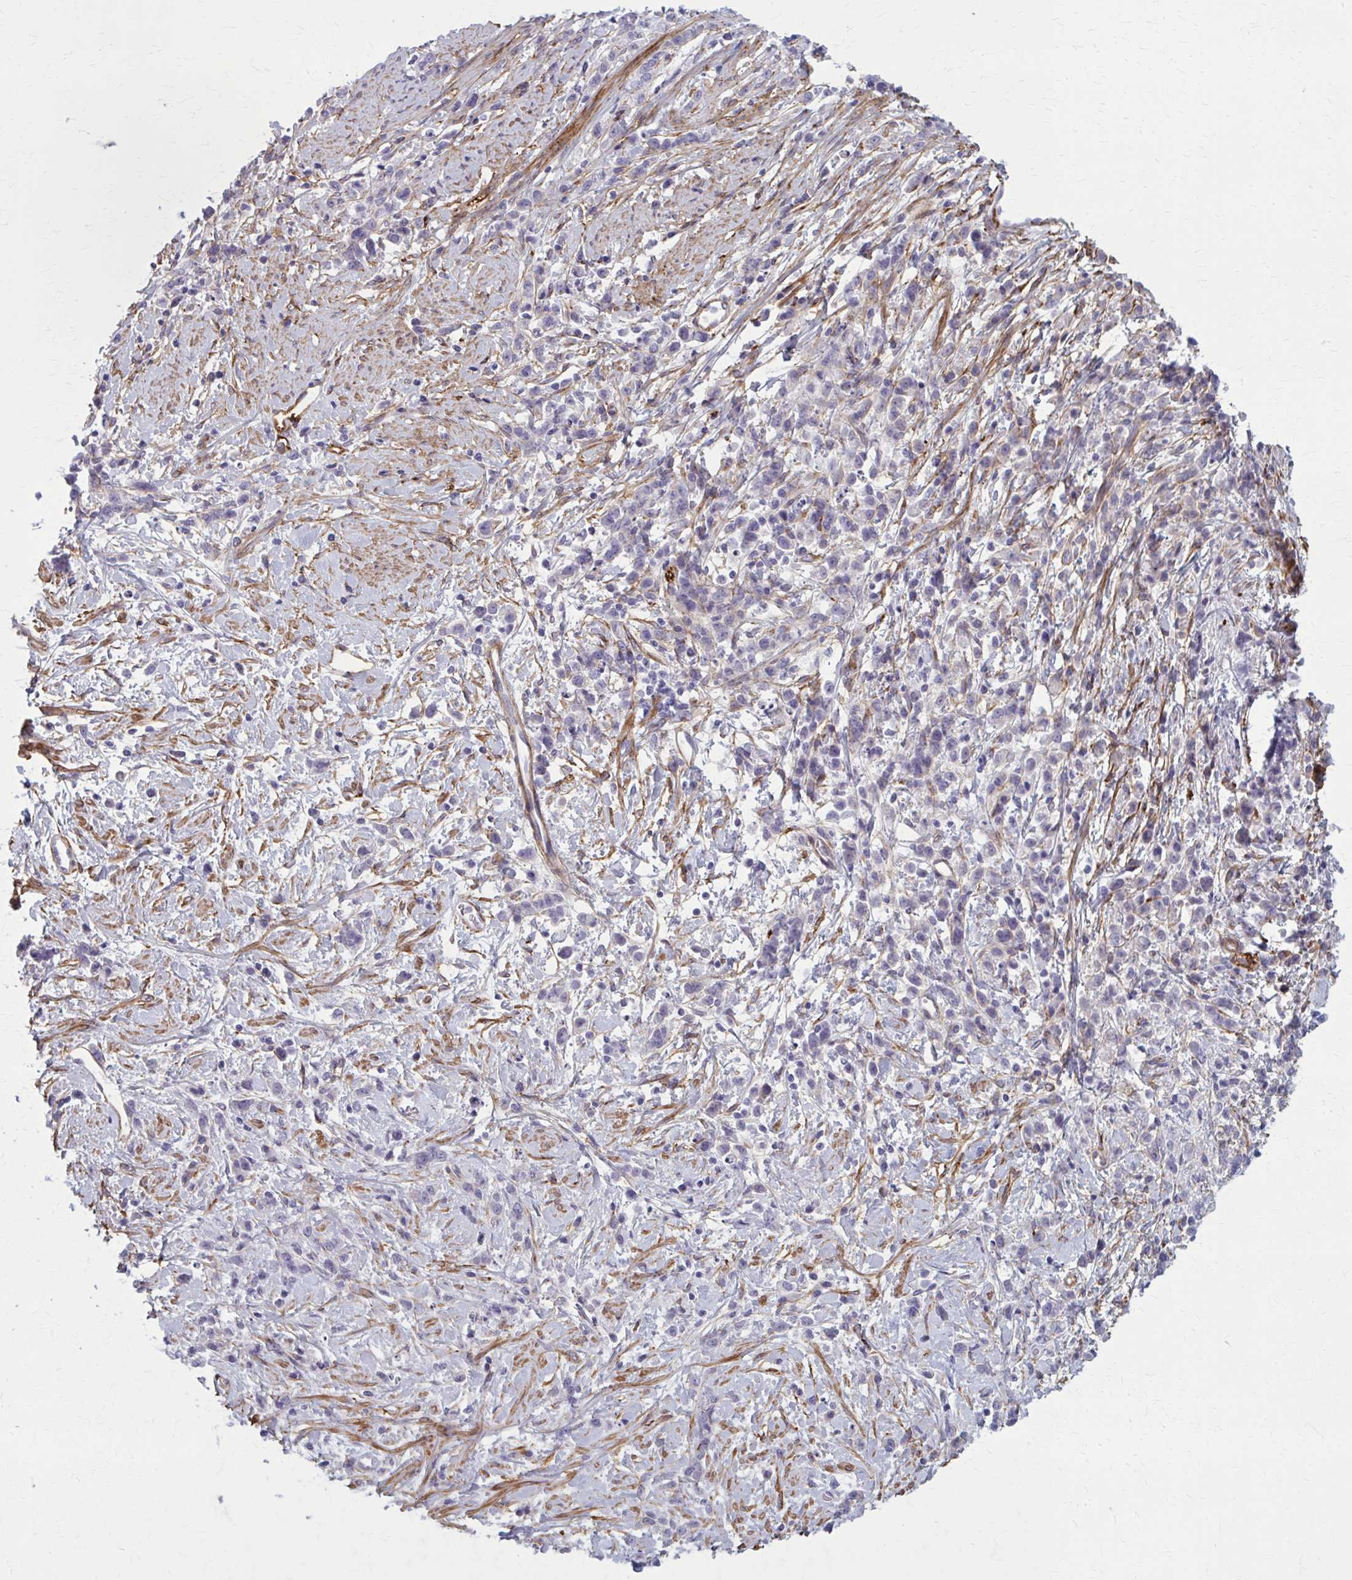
{"staining": {"intensity": "negative", "quantity": "none", "location": "none"}, "tissue": "stomach cancer", "cell_type": "Tumor cells", "image_type": "cancer", "snomed": [{"axis": "morphology", "description": "Adenocarcinoma, NOS"}, {"axis": "topography", "description": "Stomach"}], "caption": "Micrograph shows no significant protein staining in tumor cells of stomach cancer (adenocarcinoma).", "gene": "AKAP12", "patient": {"sex": "female", "age": 60}}